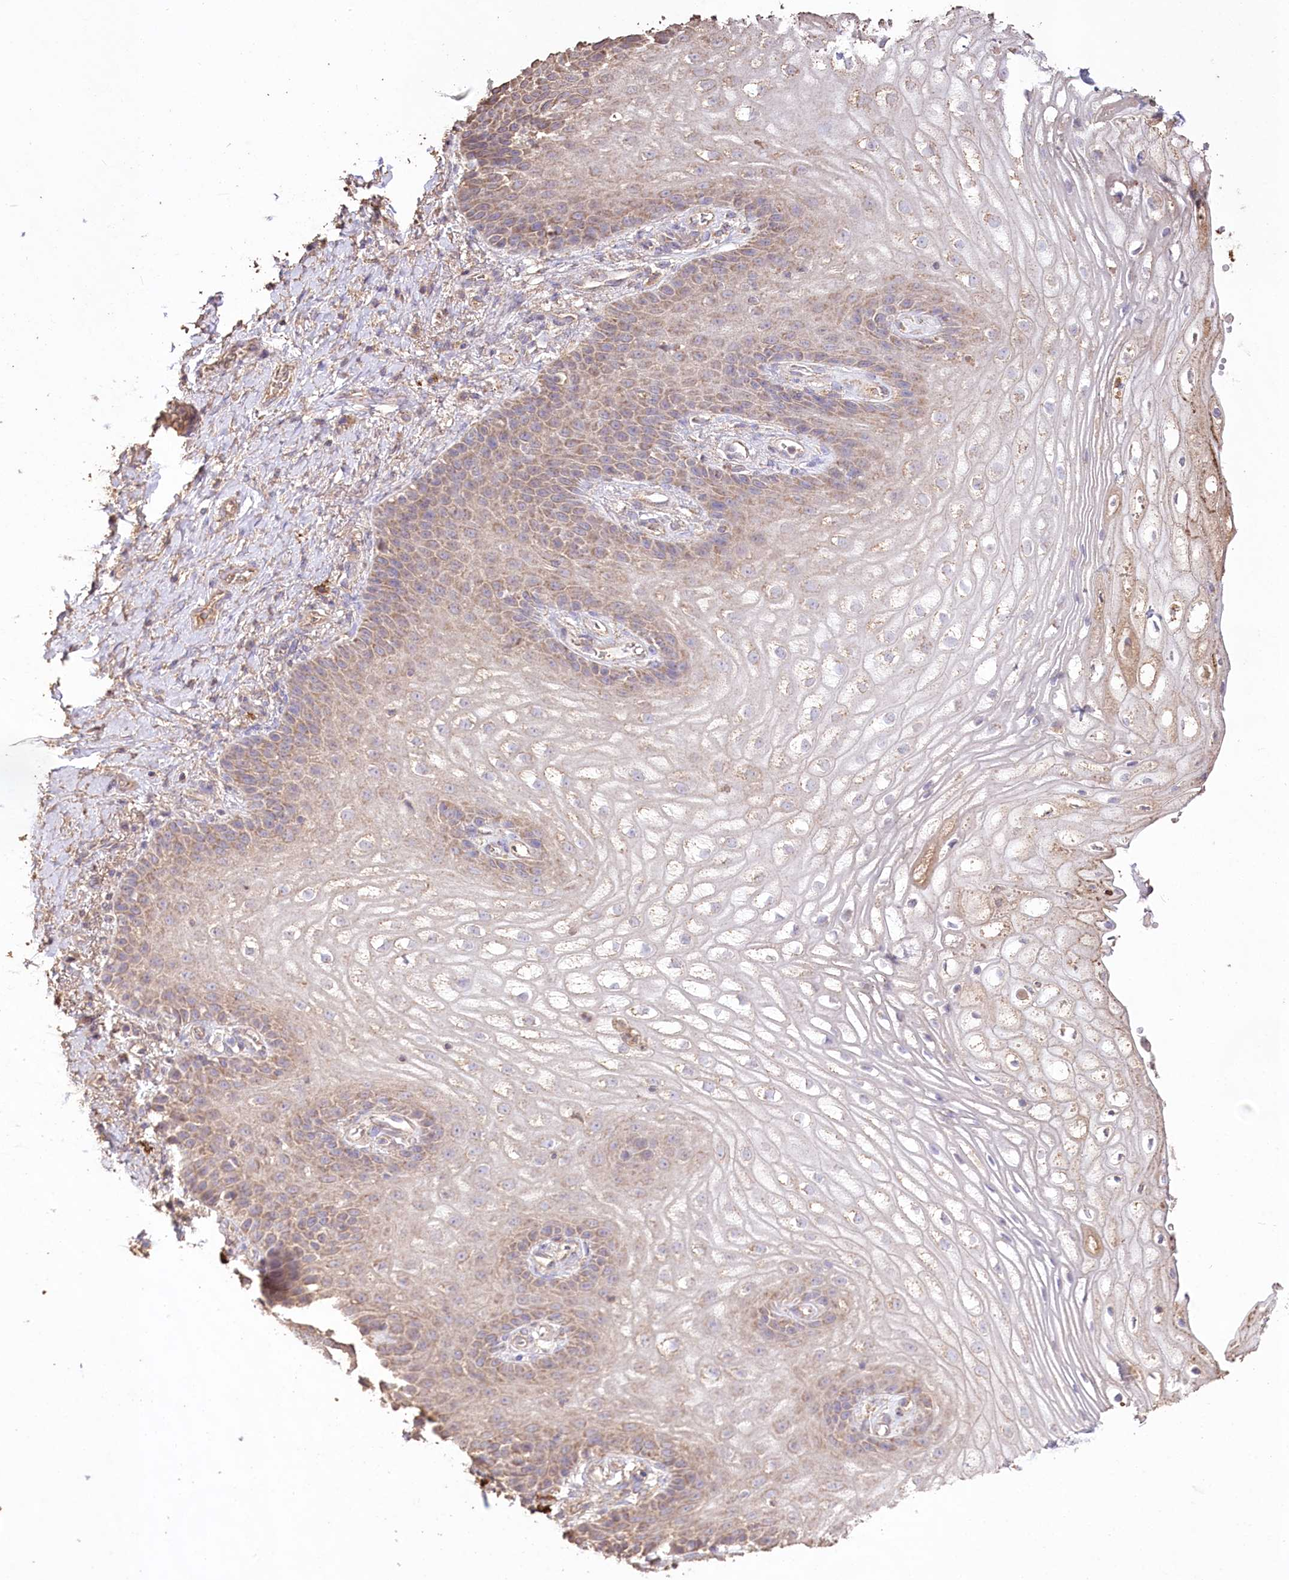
{"staining": {"intensity": "weak", "quantity": "25%-75%", "location": "cytoplasmic/membranous"}, "tissue": "vagina", "cell_type": "Squamous epithelial cells", "image_type": "normal", "snomed": [{"axis": "morphology", "description": "Normal tissue, NOS"}, {"axis": "topography", "description": "Vagina"}], "caption": "This photomicrograph displays IHC staining of benign vagina, with low weak cytoplasmic/membranous expression in about 25%-75% of squamous epithelial cells.", "gene": "IREB2", "patient": {"sex": "female", "age": 60}}